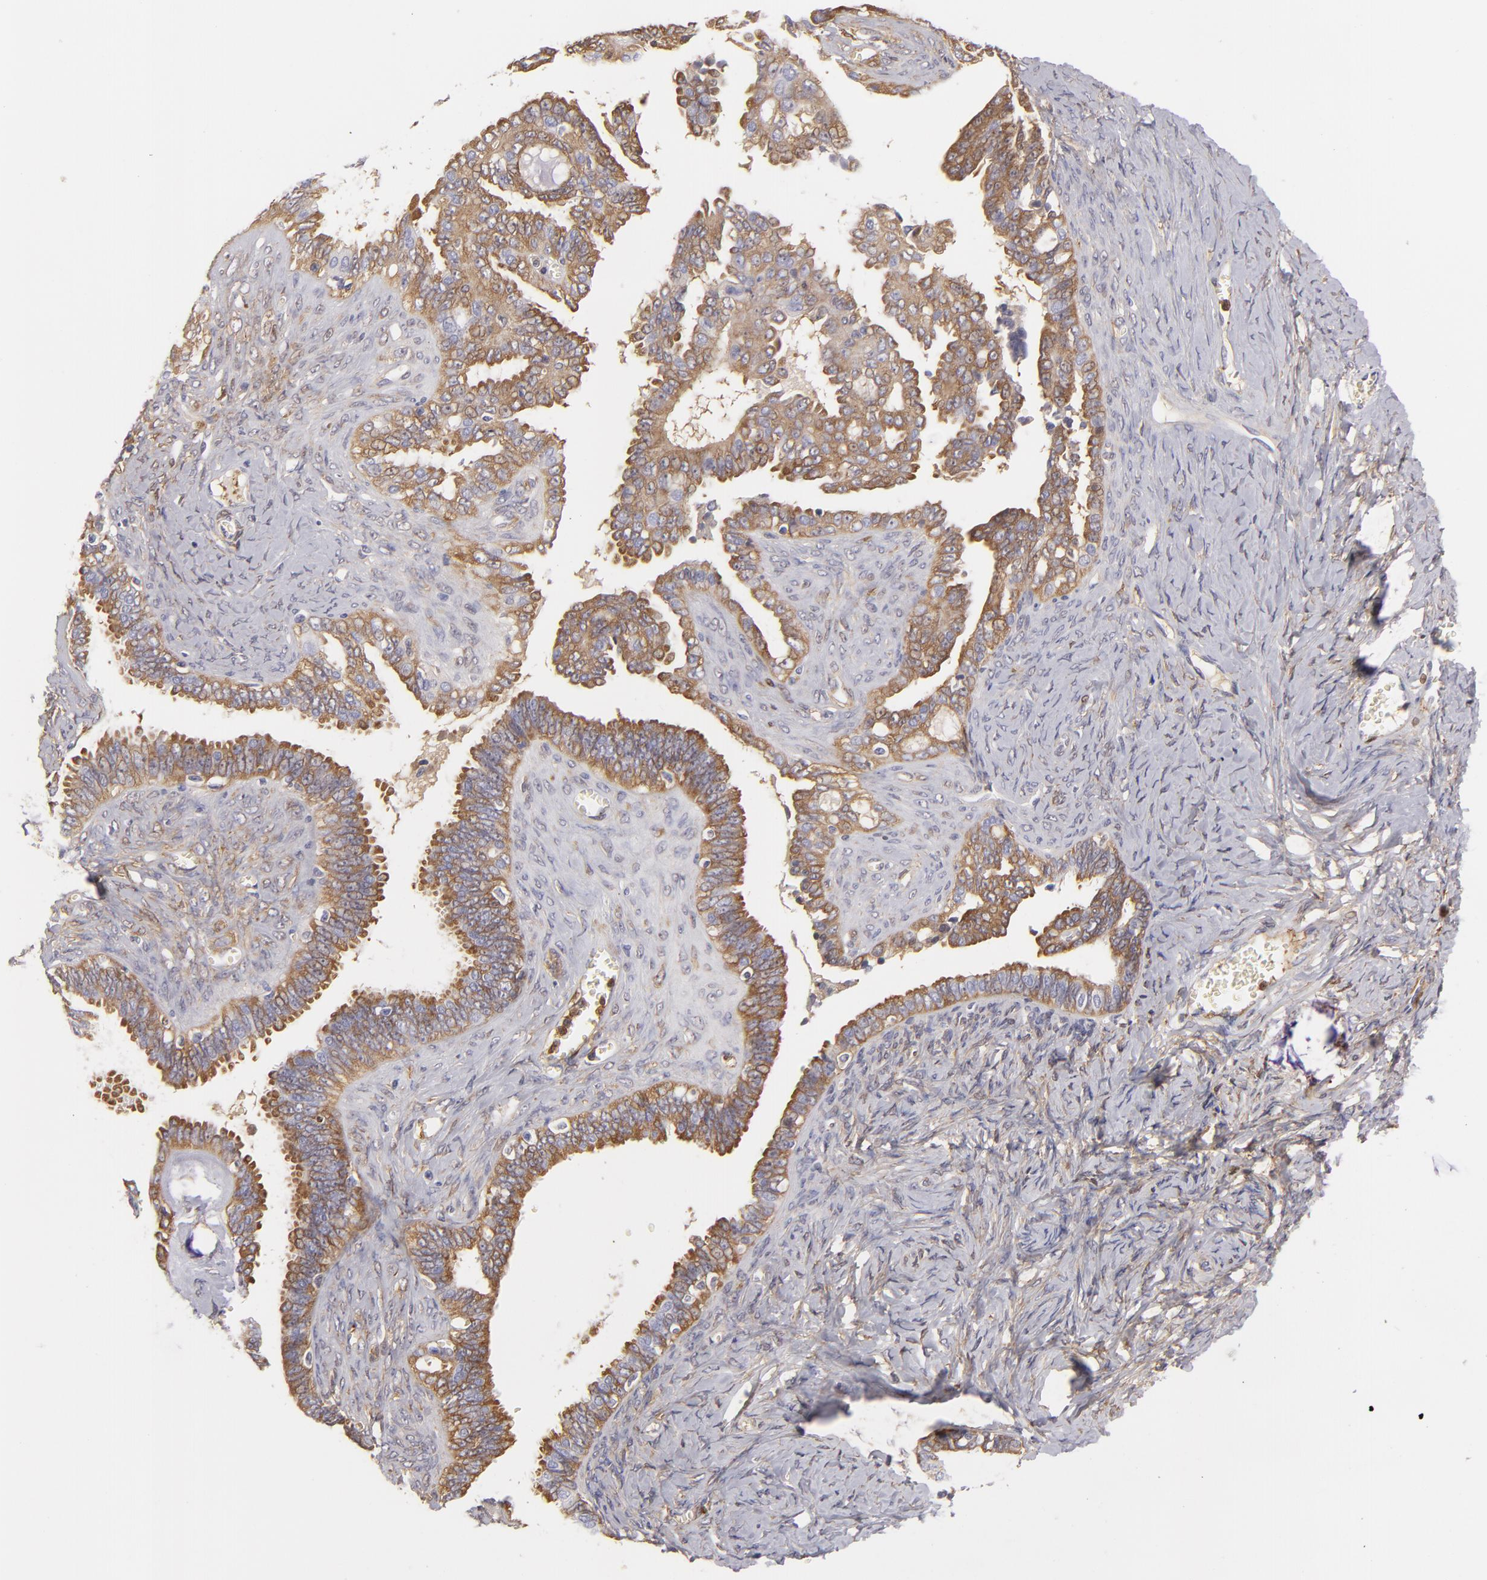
{"staining": {"intensity": "moderate", "quantity": ">75%", "location": "cytoplasmic/membranous"}, "tissue": "ovarian cancer", "cell_type": "Tumor cells", "image_type": "cancer", "snomed": [{"axis": "morphology", "description": "Cystadenocarcinoma, serous, NOS"}, {"axis": "topography", "description": "Ovary"}], "caption": "The image demonstrates a brown stain indicating the presence of a protein in the cytoplasmic/membranous of tumor cells in serous cystadenocarcinoma (ovarian). The protein of interest is shown in brown color, while the nuclei are stained blue.", "gene": "VCL", "patient": {"sex": "female", "age": 71}}